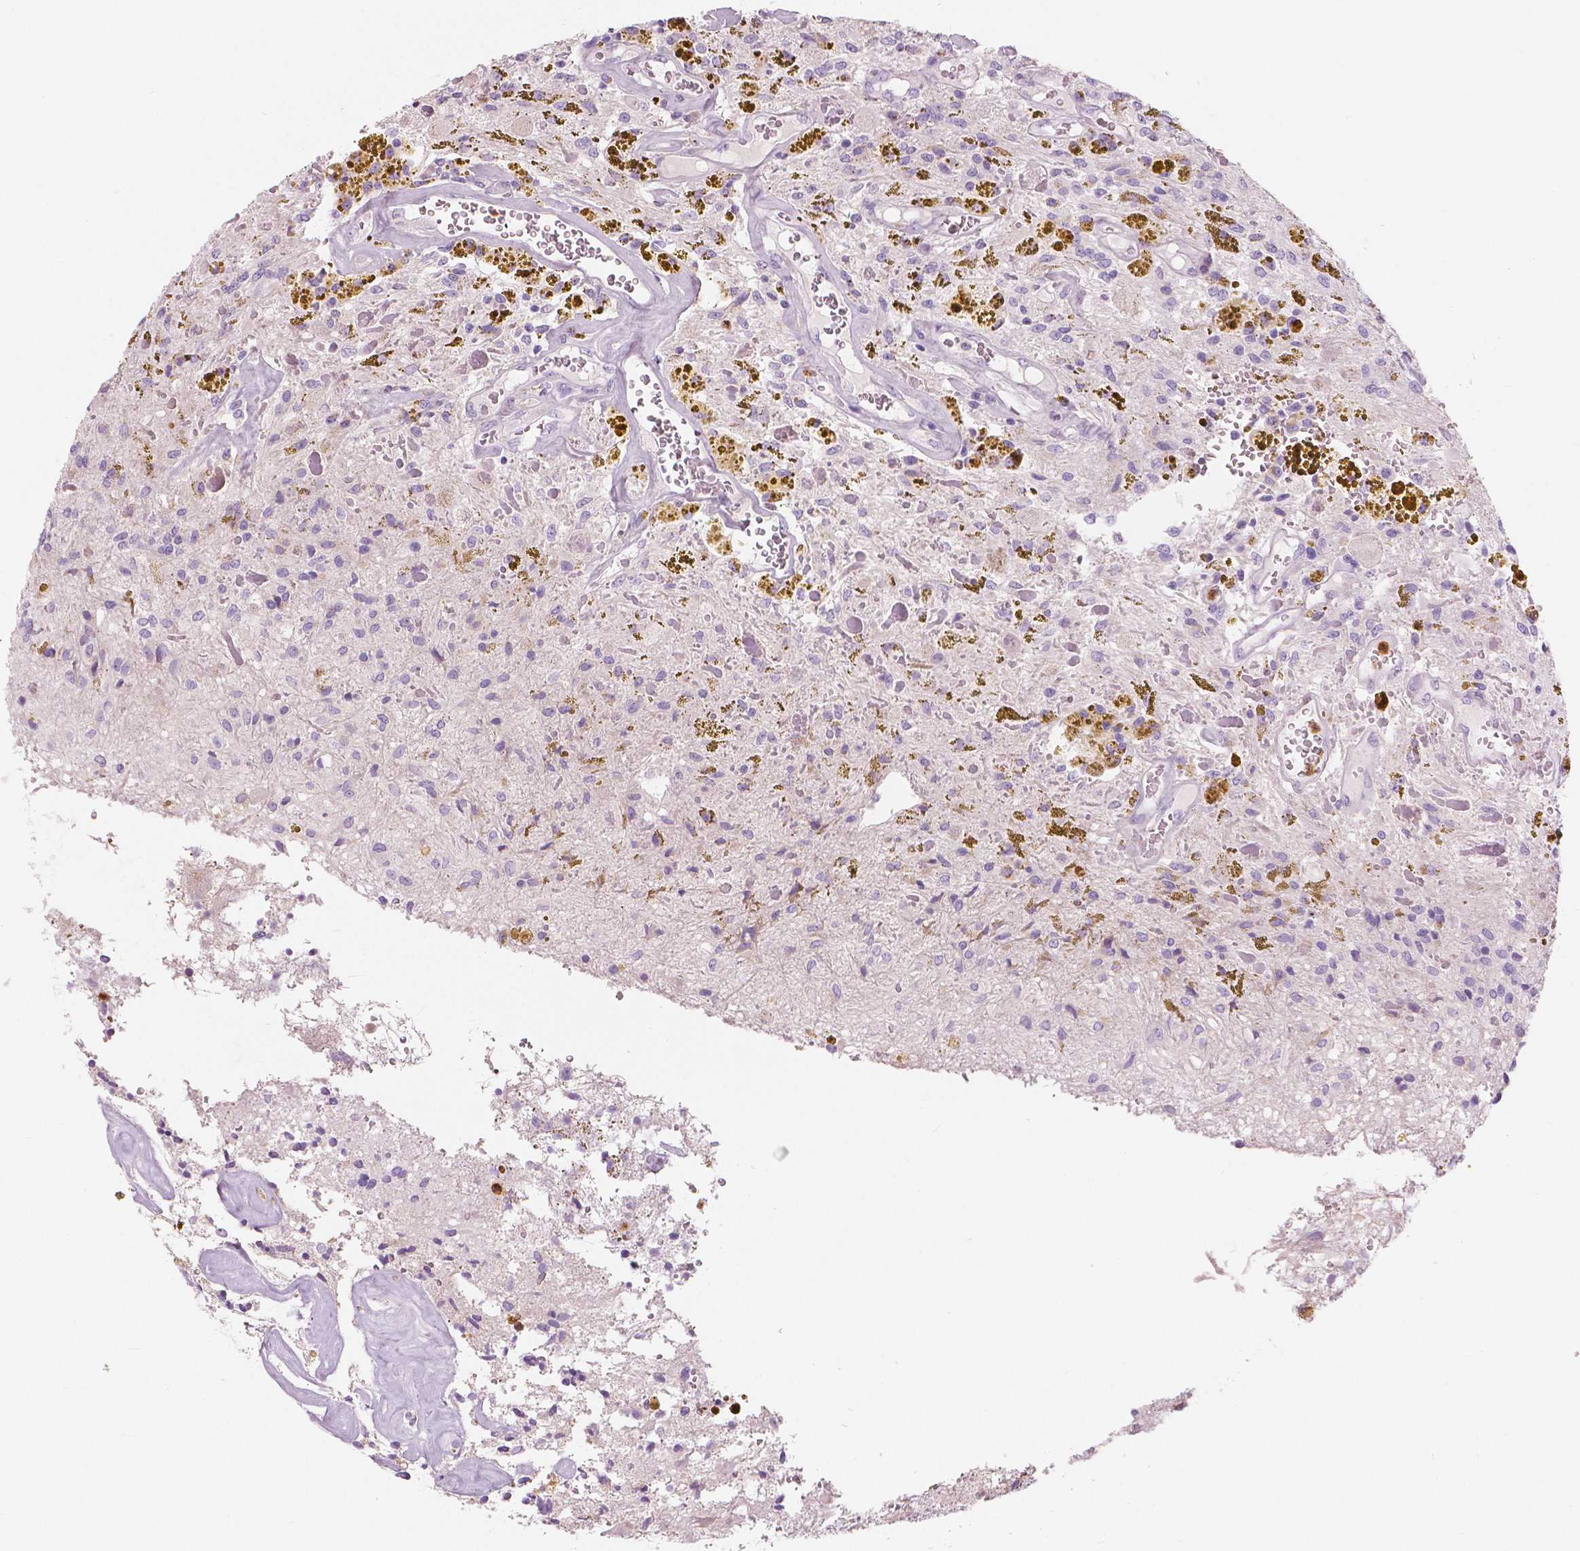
{"staining": {"intensity": "negative", "quantity": "none", "location": "none"}, "tissue": "glioma", "cell_type": "Tumor cells", "image_type": "cancer", "snomed": [{"axis": "morphology", "description": "Glioma, malignant, Low grade"}, {"axis": "topography", "description": "Cerebellum"}], "caption": "Image shows no protein positivity in tumor cells of malignant glioma (low-grade) tissue.", "gene": "CXCR2", "patient": {"sex": "female", "age": 14}}